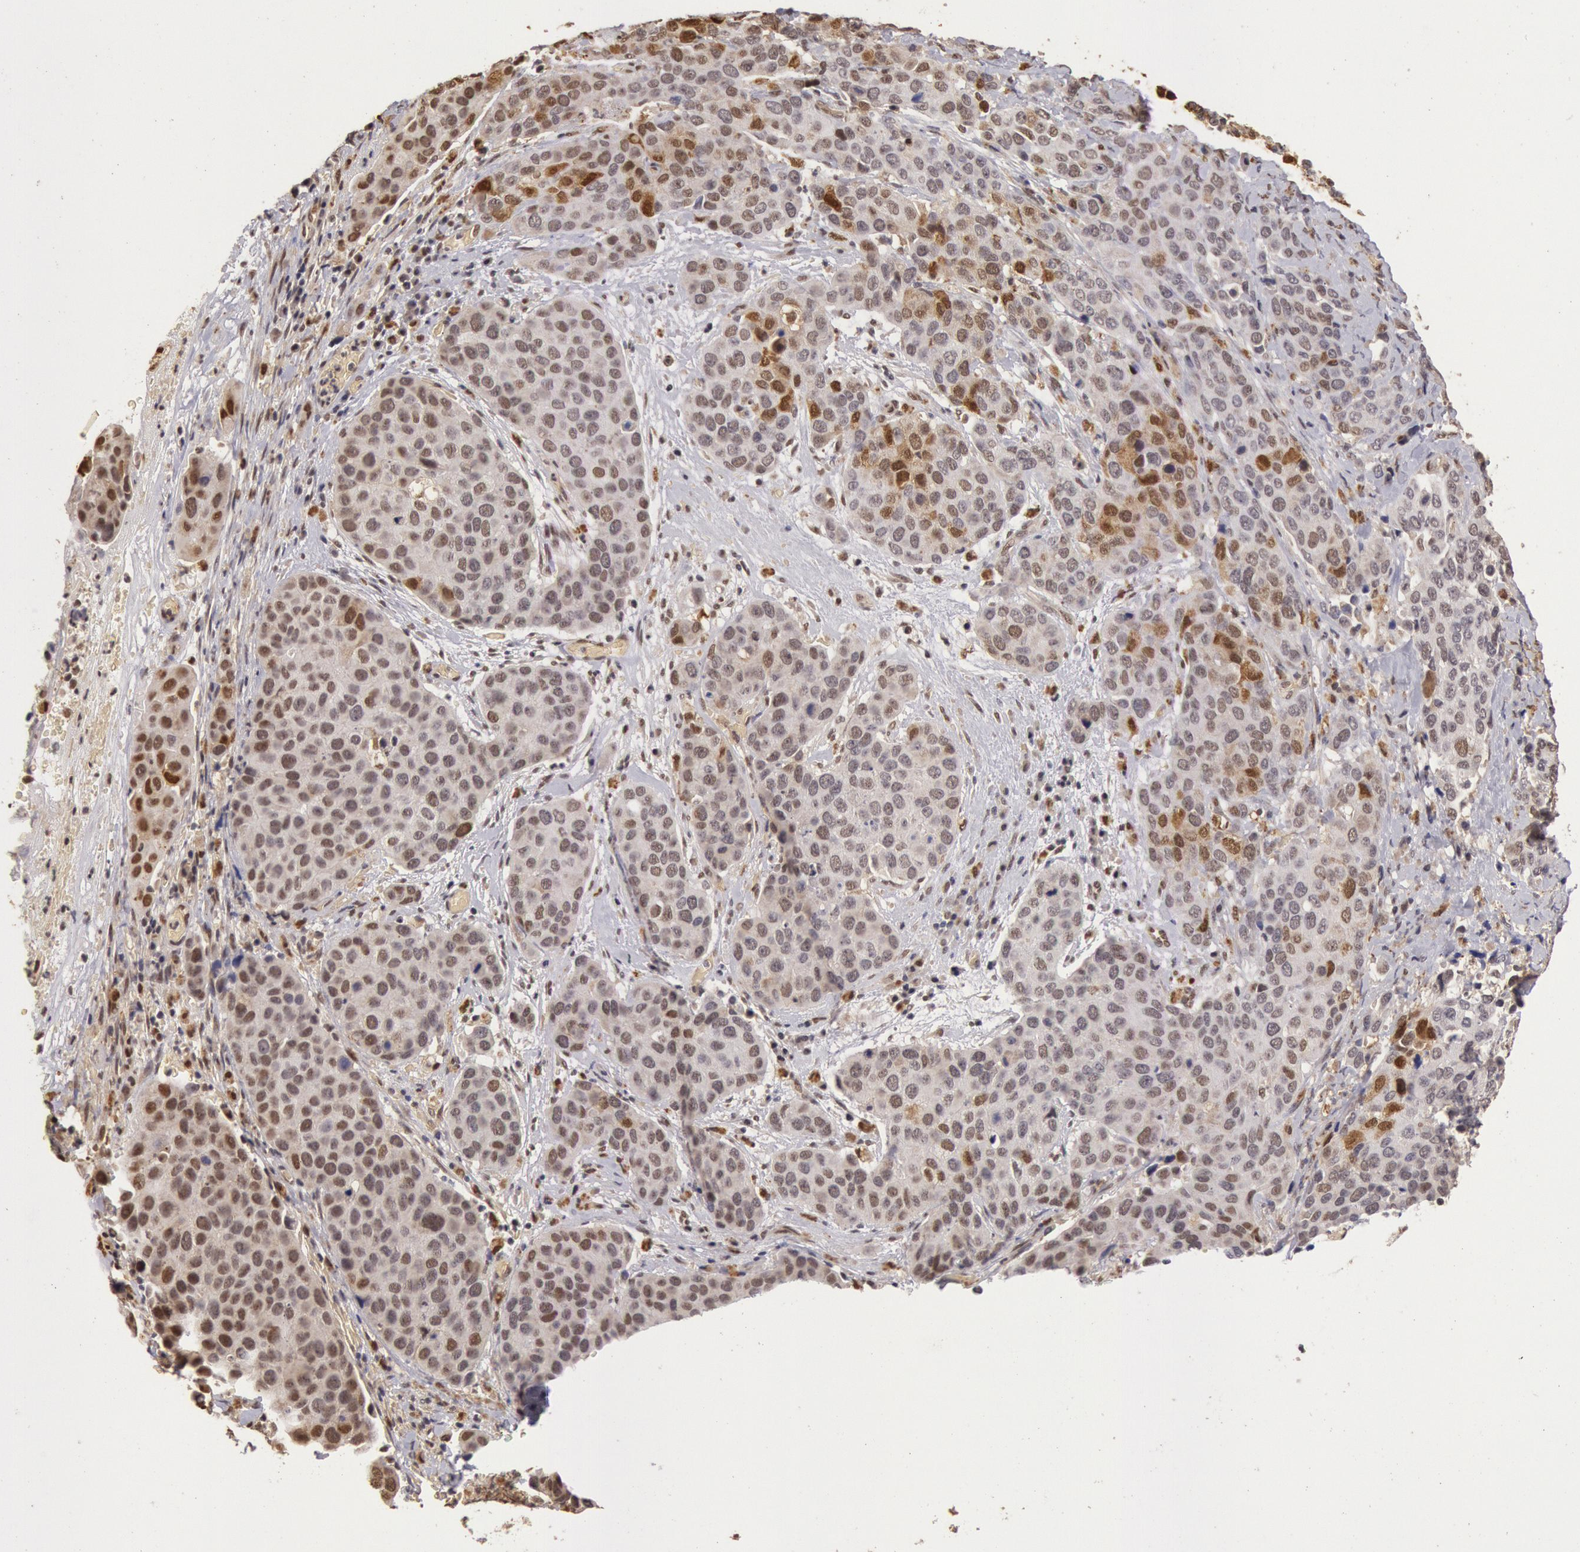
{"staining": {"intensity": "moderate", "quantity": "25%-75%", "location": "nuclear"}, "tissue": "cervical cancer", "cell_type": "Tumor cells", "image_type": "cancer", "snomed": [{"axis": "morphology", "description": "Squamous cell carcinoma, NOS"}, {"axis": "topography", "description": "Cervix"}], "caption": "An immunohistochemistry (IHC) micrograph of neoplastic tissue is shown. Protein staining in brown highlights moderate nuclear positivity in cervical squamous cell carcinoma within tumor cells.", "gene": "LIG4", "patient": {"sex": "female", "age": 54}}